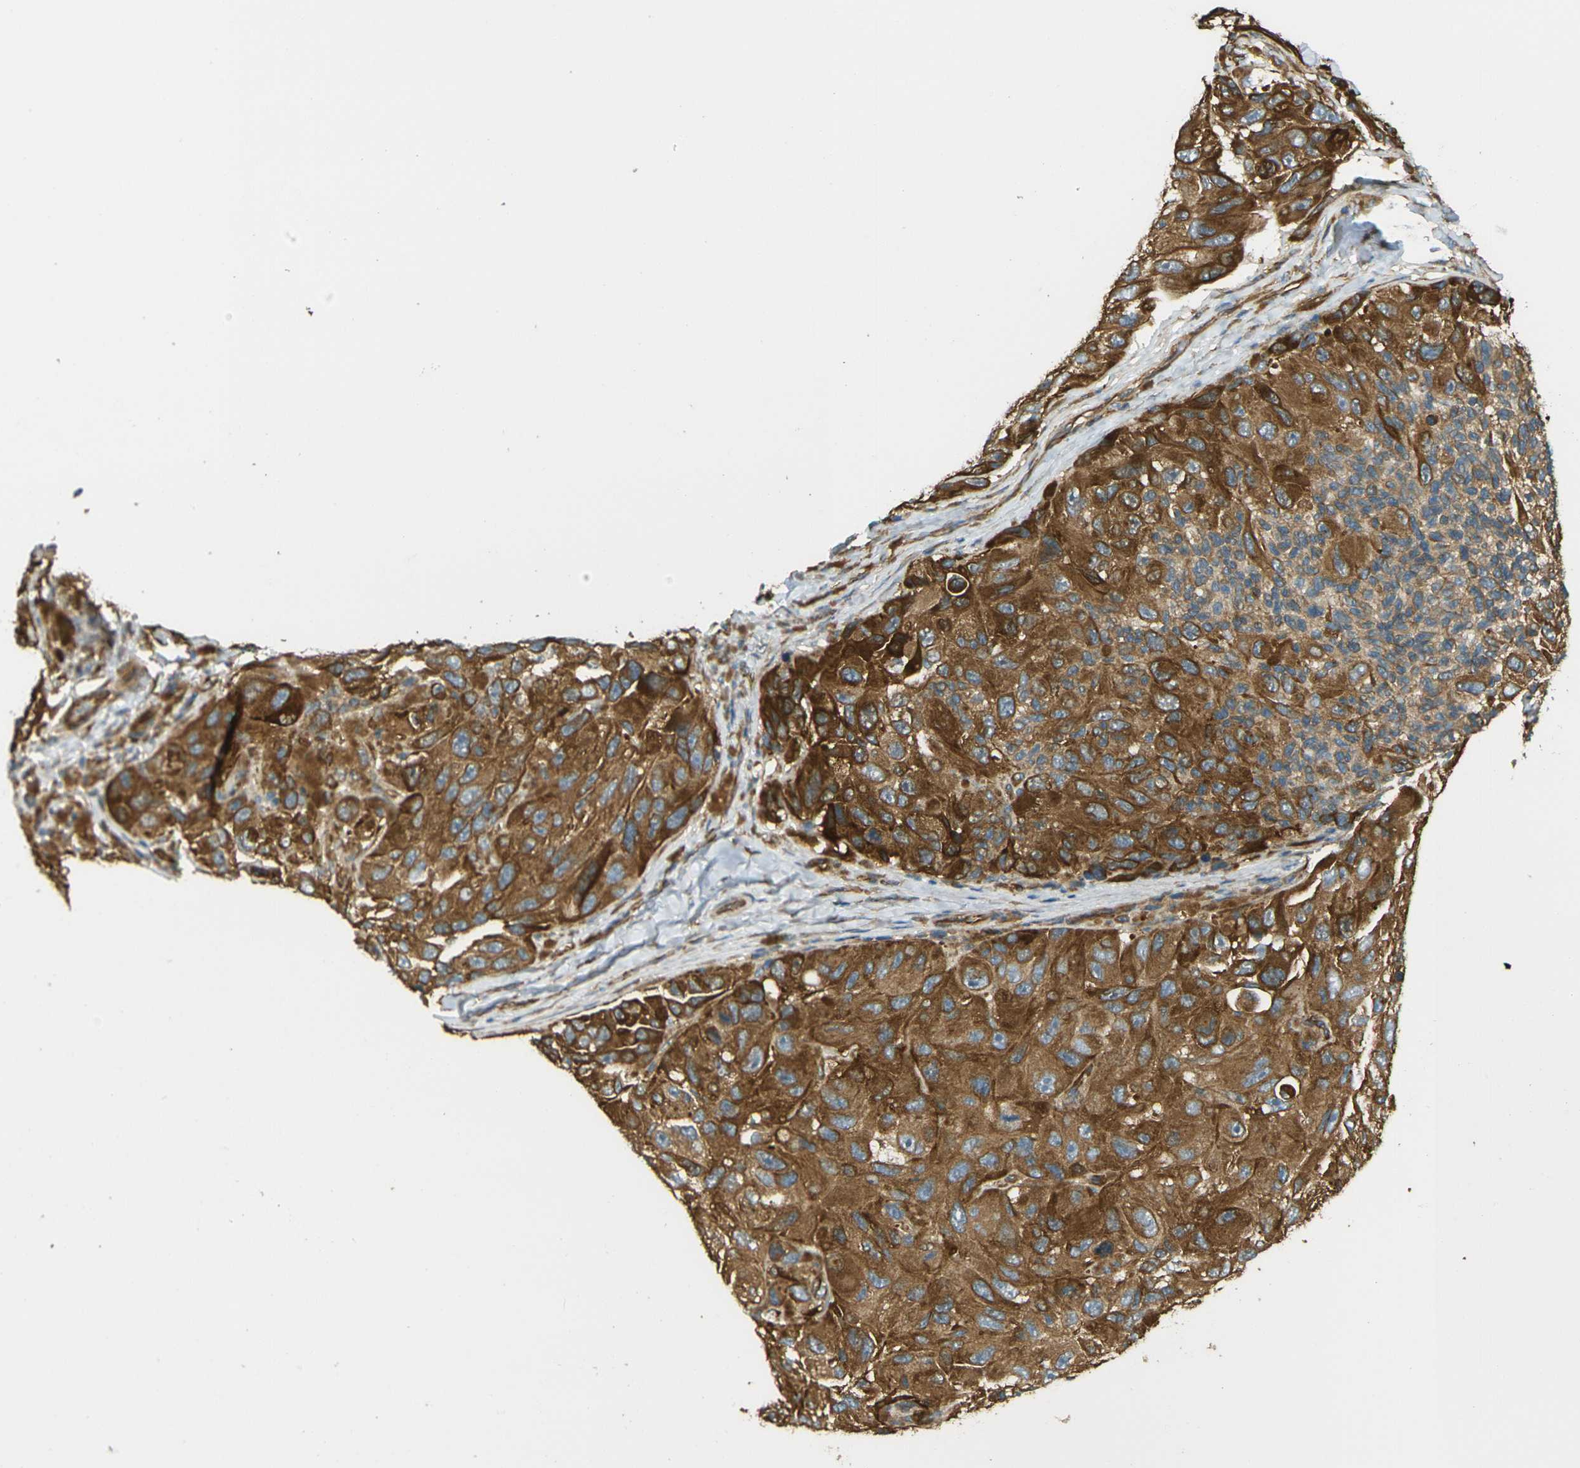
{"staining": {"intensity": "strong", "quantity": ">75%", "location": "cytoplasmic/membranous"}, "tissue": "melanoma", "cell_type": "Tumor cells", "image_type": "cancer", "snomed": [{"axis": "morphology", "description": "Malignant melanoma, NOS"}, {"axis": "topography", "description": "Skin"}], "caption": "Melanoma tissue displays strong cytoplasmic/membranous expression in approximately >75% of tumor cells", "gene": "CYTH3", "patient": {"sex": "female", "age": 73}}